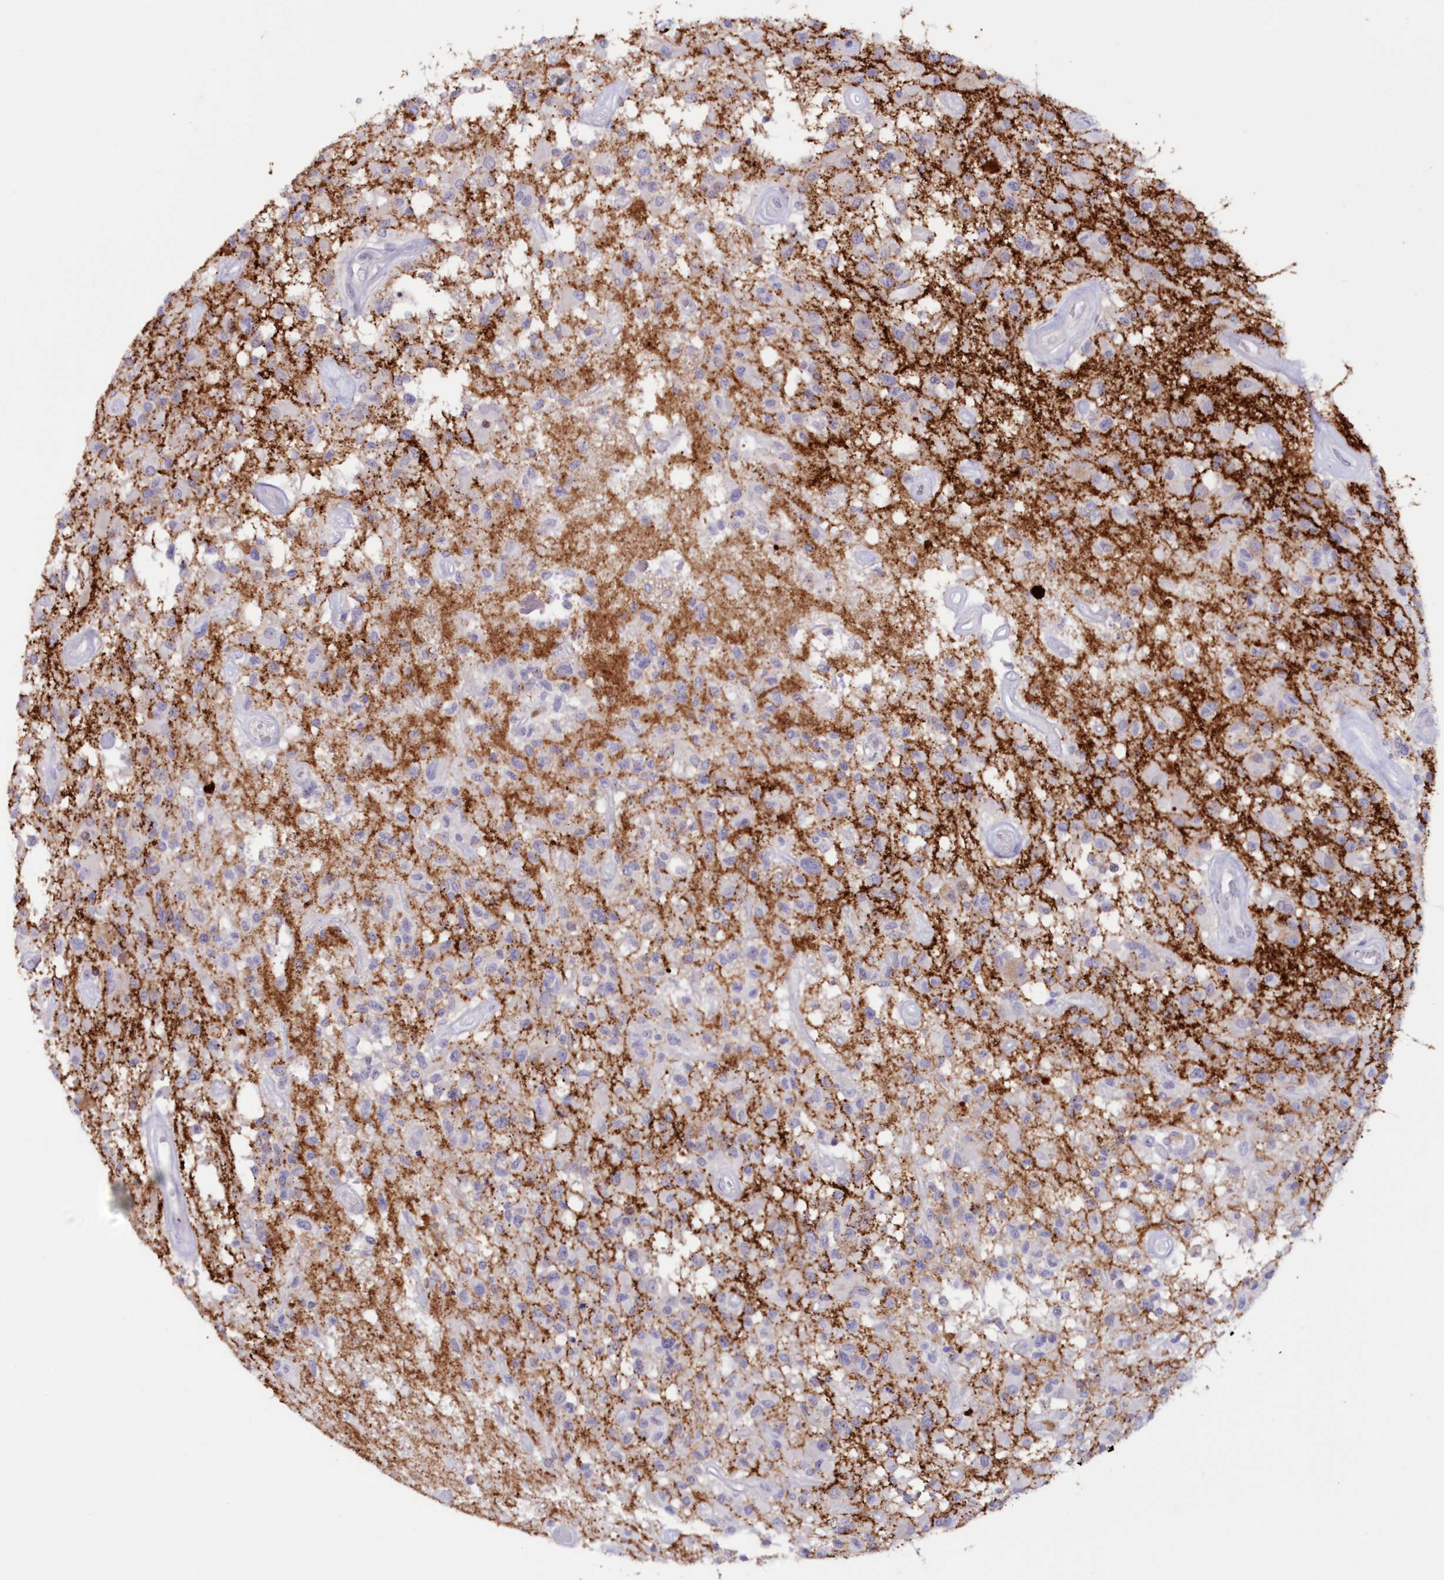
{"staining": {"intensity": "negative", "quantity": "none", "location": "none"}, "tissue": "glioma", "cell_type": "Tumor cells", "image_type": "cancer", "snomed": [{"axis": "morphology", "description": "Glioma, malignant, High grade"}, {"axis": "morphology", "description": "Glioblastoma, NOS"}, {"axis": "topography", "description": "Brain"}], "caption": "Image shows no protein staining in tumor cells of glioblastoma tissue.", "gene": "SNED1", "patient": {"sex": "male", "age": 60}}